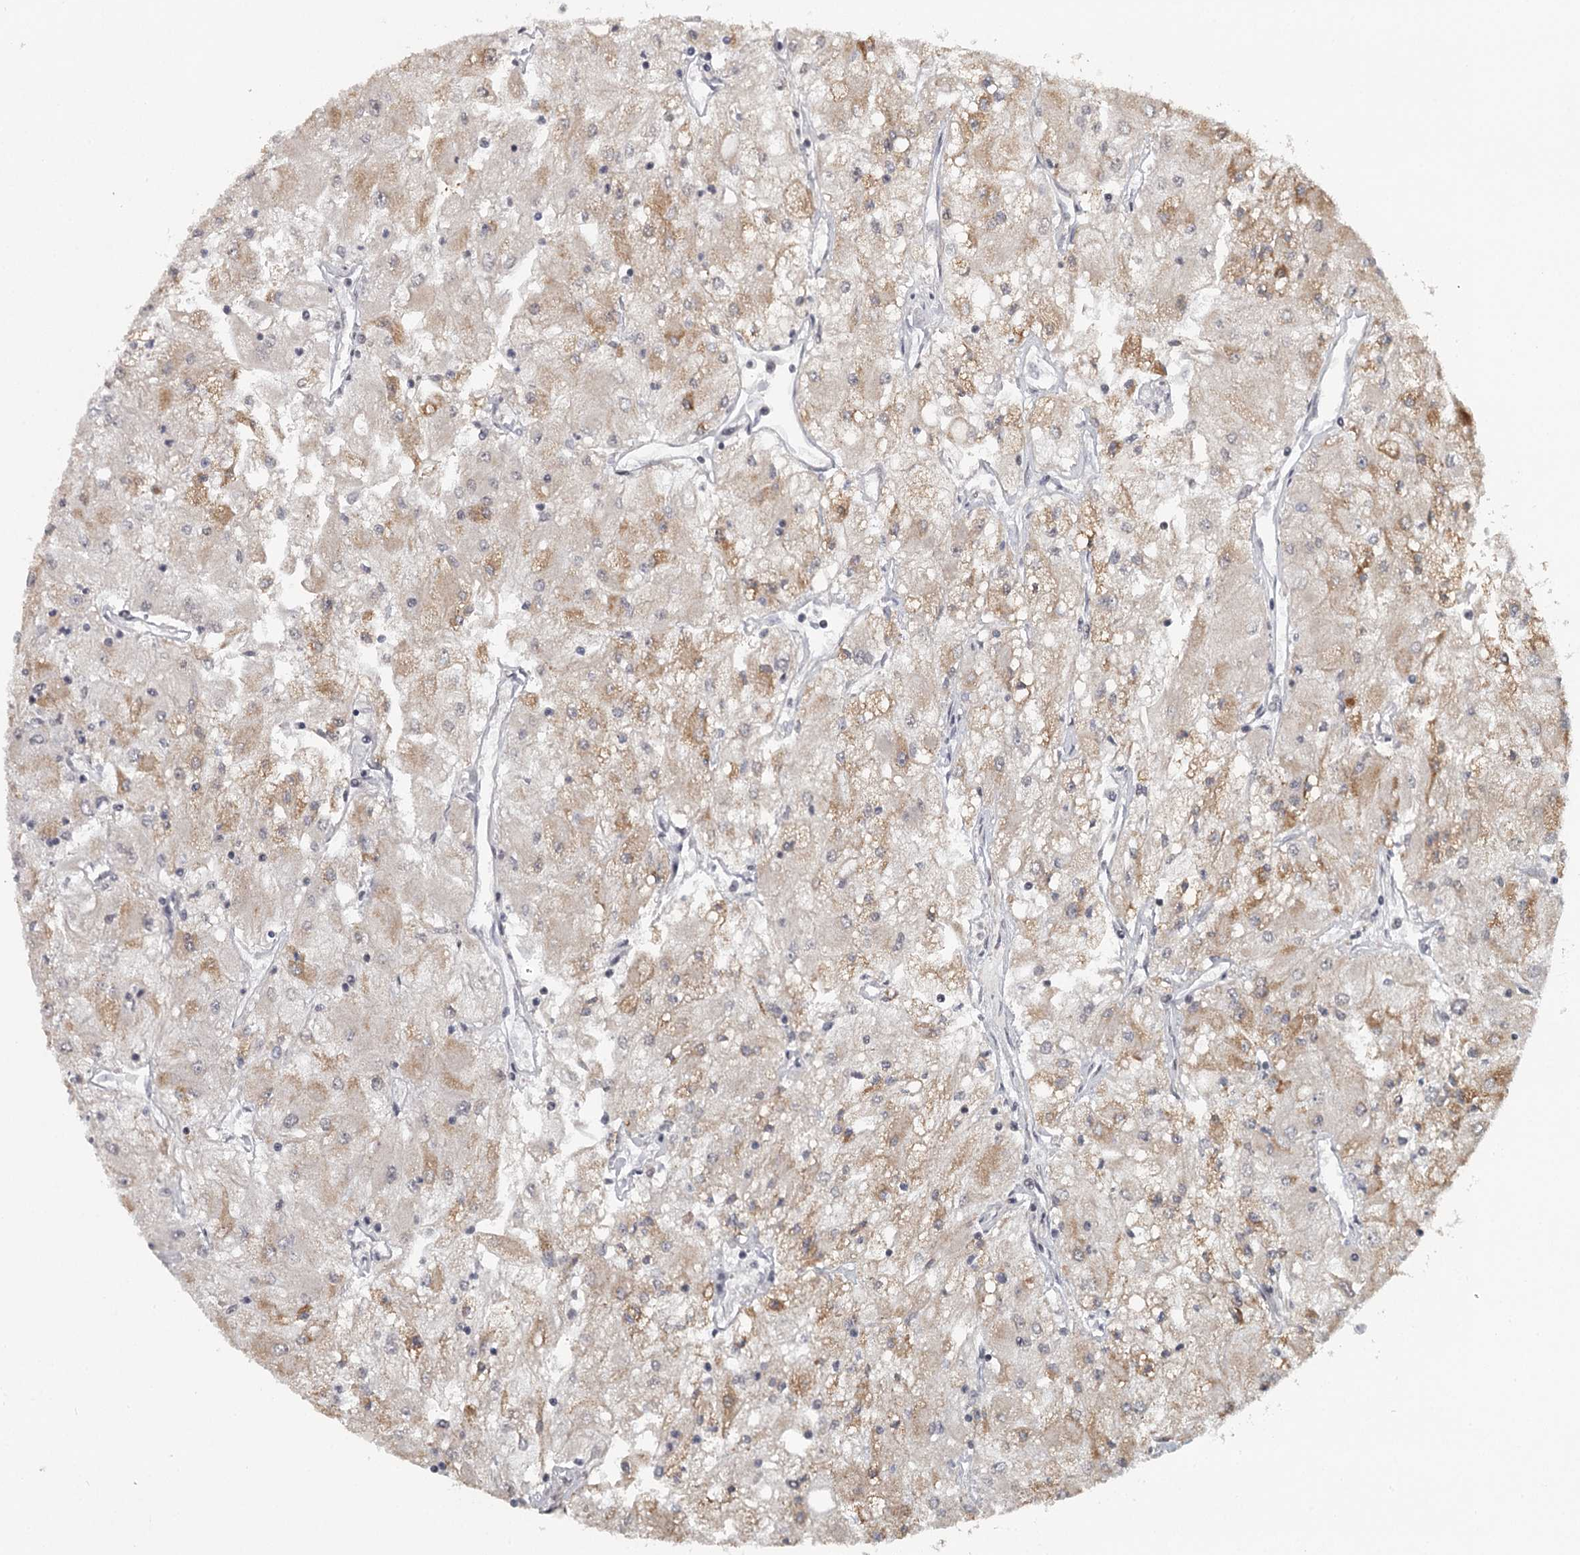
{"staining": {"intensity": "weak", "quantity": ">75%", "location": "cytoplasmic/membranous"}, "tissue": "renal cancer", "cell_type": "Tumor cells", "image_type": "cancer", "snomed": [{"axis": "morphology", "description": "Adenocarcinoma, NOS"}, {"axis": "topography", "description": "Kidney"}], "caption": "Immunohistochemistry (IHC) histopathology image of neoplastic tissue: renal cancer (adenocarcinoma) stained using IHC shows low levels of weak protein expression localized specifically in the cytoplasmic/membranous of tumor cells, appearing as a cytoplasmic/membranous brown color.", "gene": "FAM13C", "patient": {"sex": "male", "age": 80}}